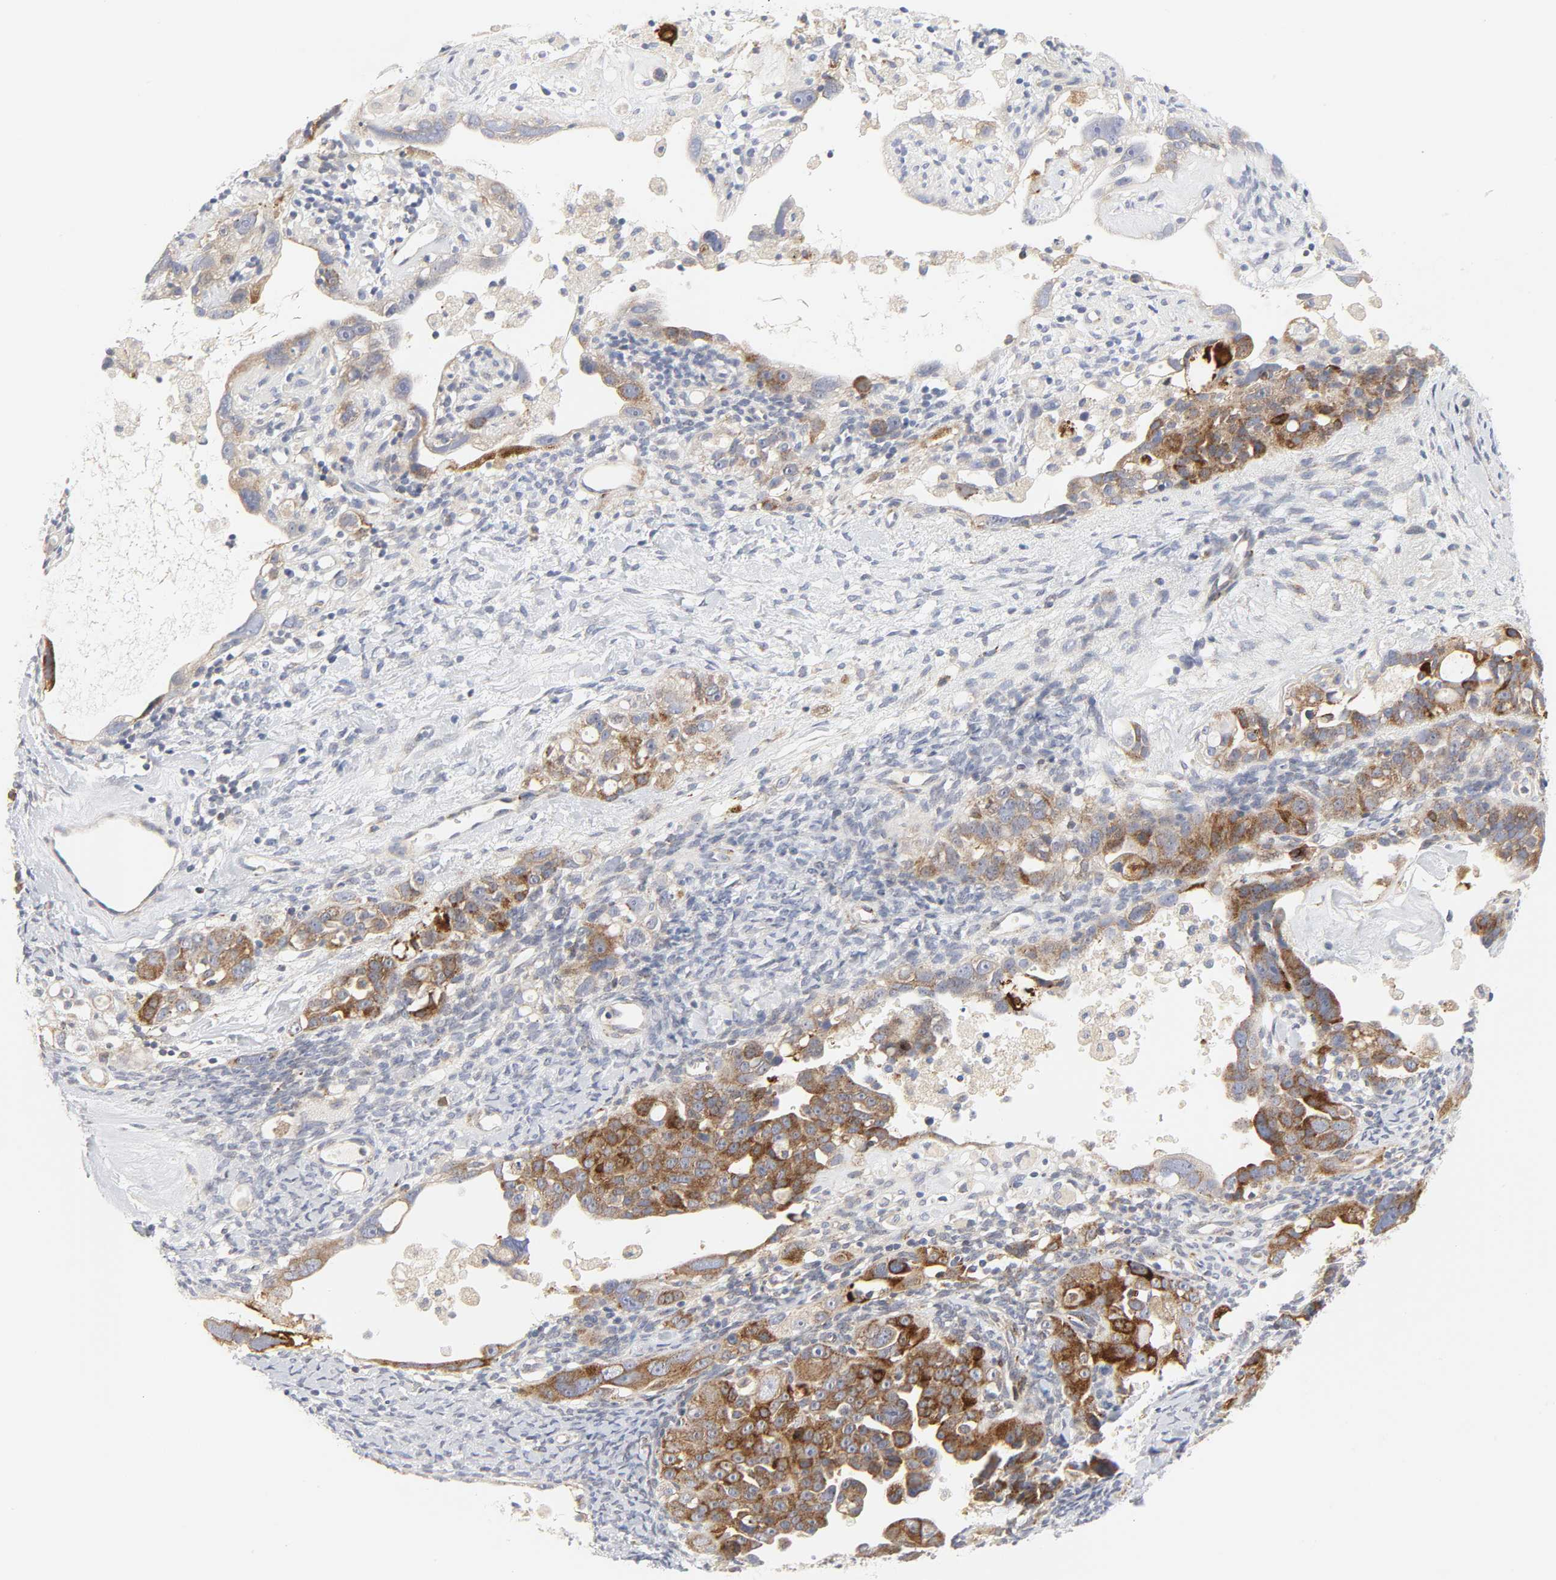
{"staining": {"intensity": "moderate", "quantity": ">75%", "location": "cytoplasmic/membranous"}, "tissue": "ovarian cancer", "cell_type": "Tumor cells", "image_type": "cancer", "snomed": [{"axis": "morphology", "description": "Cystadenocarcinoma, serous, NOS"}, {"axis": "topography", "description": "Ovary"}], "caption": "This image exhibits immunohistochemistry staining of ovarian cancer (serous cystadenocarcinoma), with medium moderate cytoplasmic/membranous expression in approximately >75% of tumor cells.", "gene": "LRP6", "patient": {"sex": "female", "age": 66}}